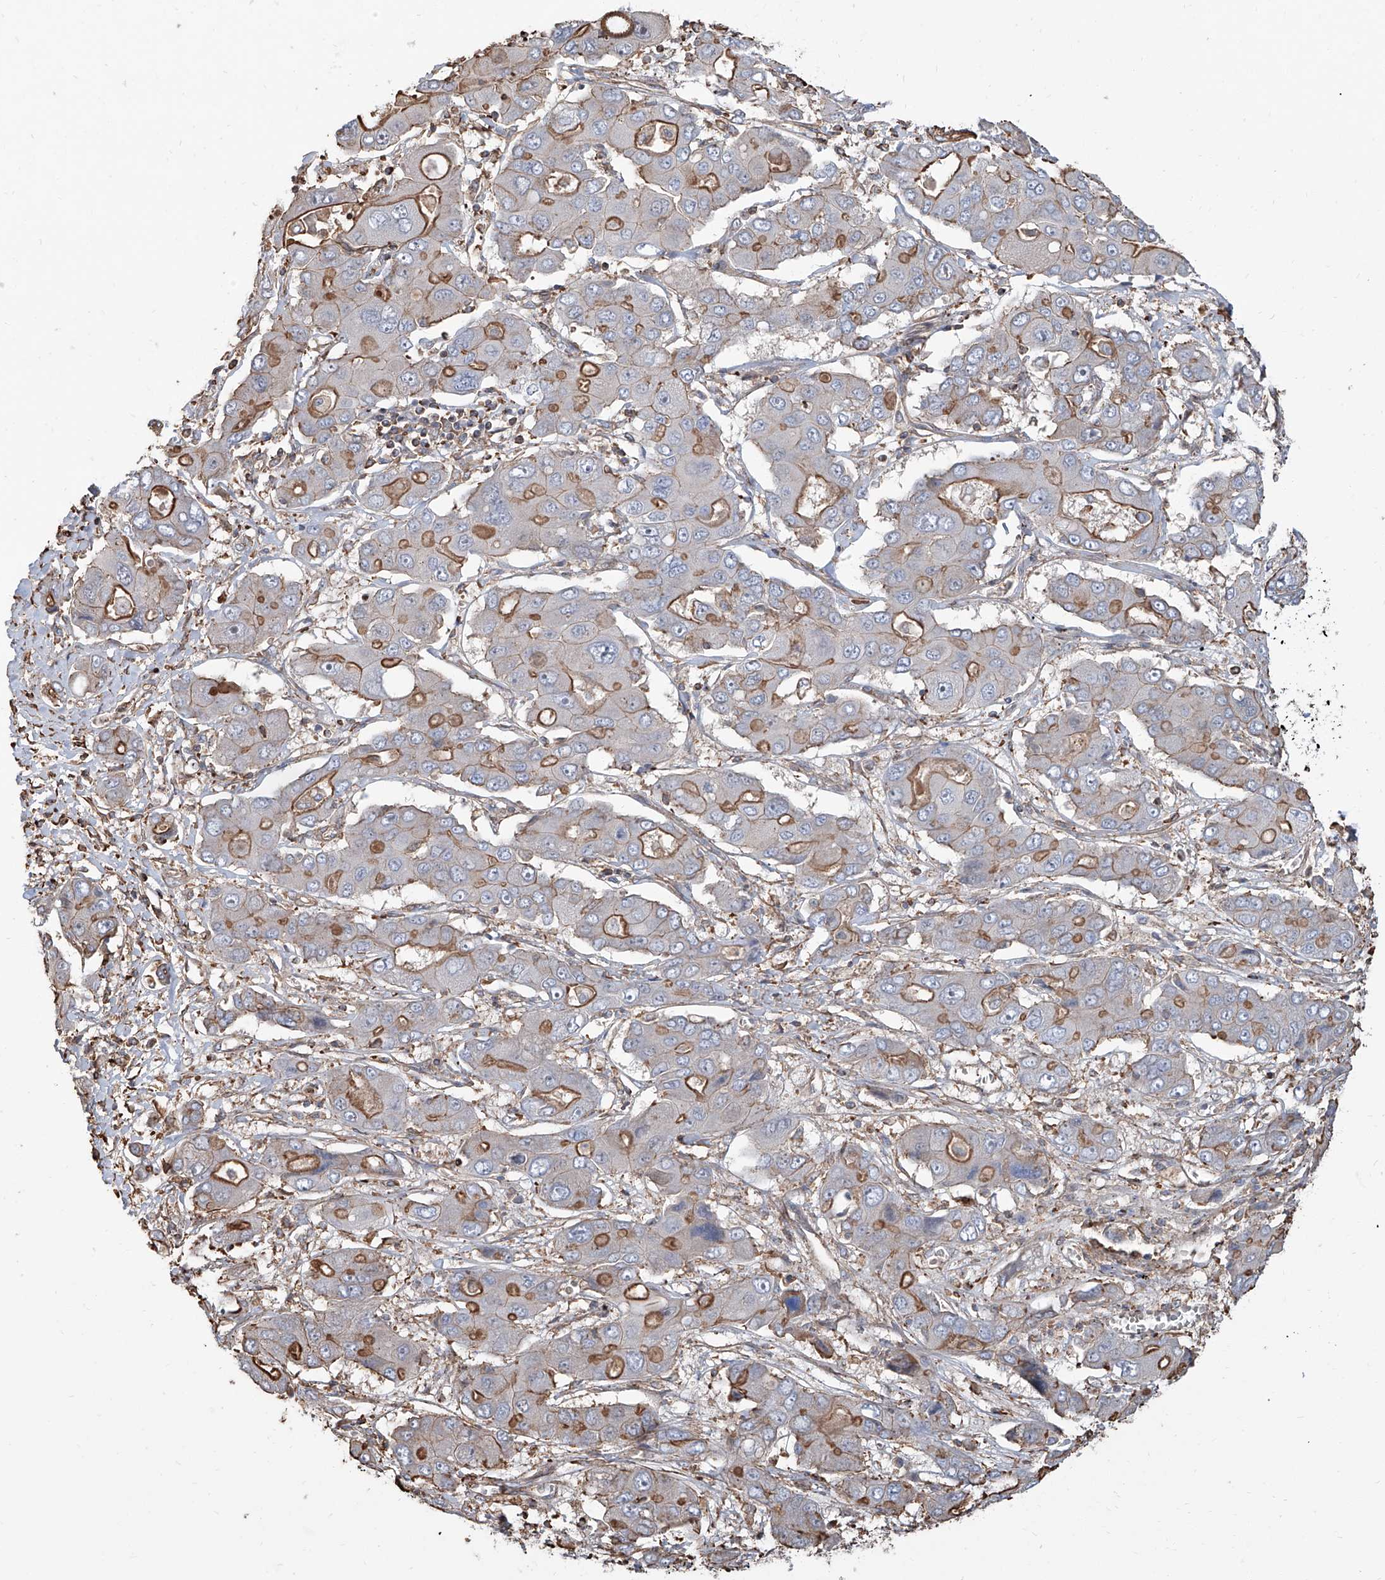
{"staining": {"intensity": "moderate", "quantity": "<25%", "location": "cytoplasmic/membranous"}, "tissue": "liver cancer", "cell_type": "Tumor cells", "image_type": "cancer", "snomed": [{"axis": "morphology", "description": "Cholangiocarcinoma"}, {"axis": "topography", "description": "Liver"}], "caption": "High-magnification brightfield microscopy of liver cancer (cholangiocarcinoma) stained with DAB (brown) and counterstained with hematoxylin (blue). tumor cells exhibit moderate cytoplasmic/membranous expression is present in approximately<25% of cells.", "gene": "PIEZO2", "patient": {"sex": "male", "age": 67}}